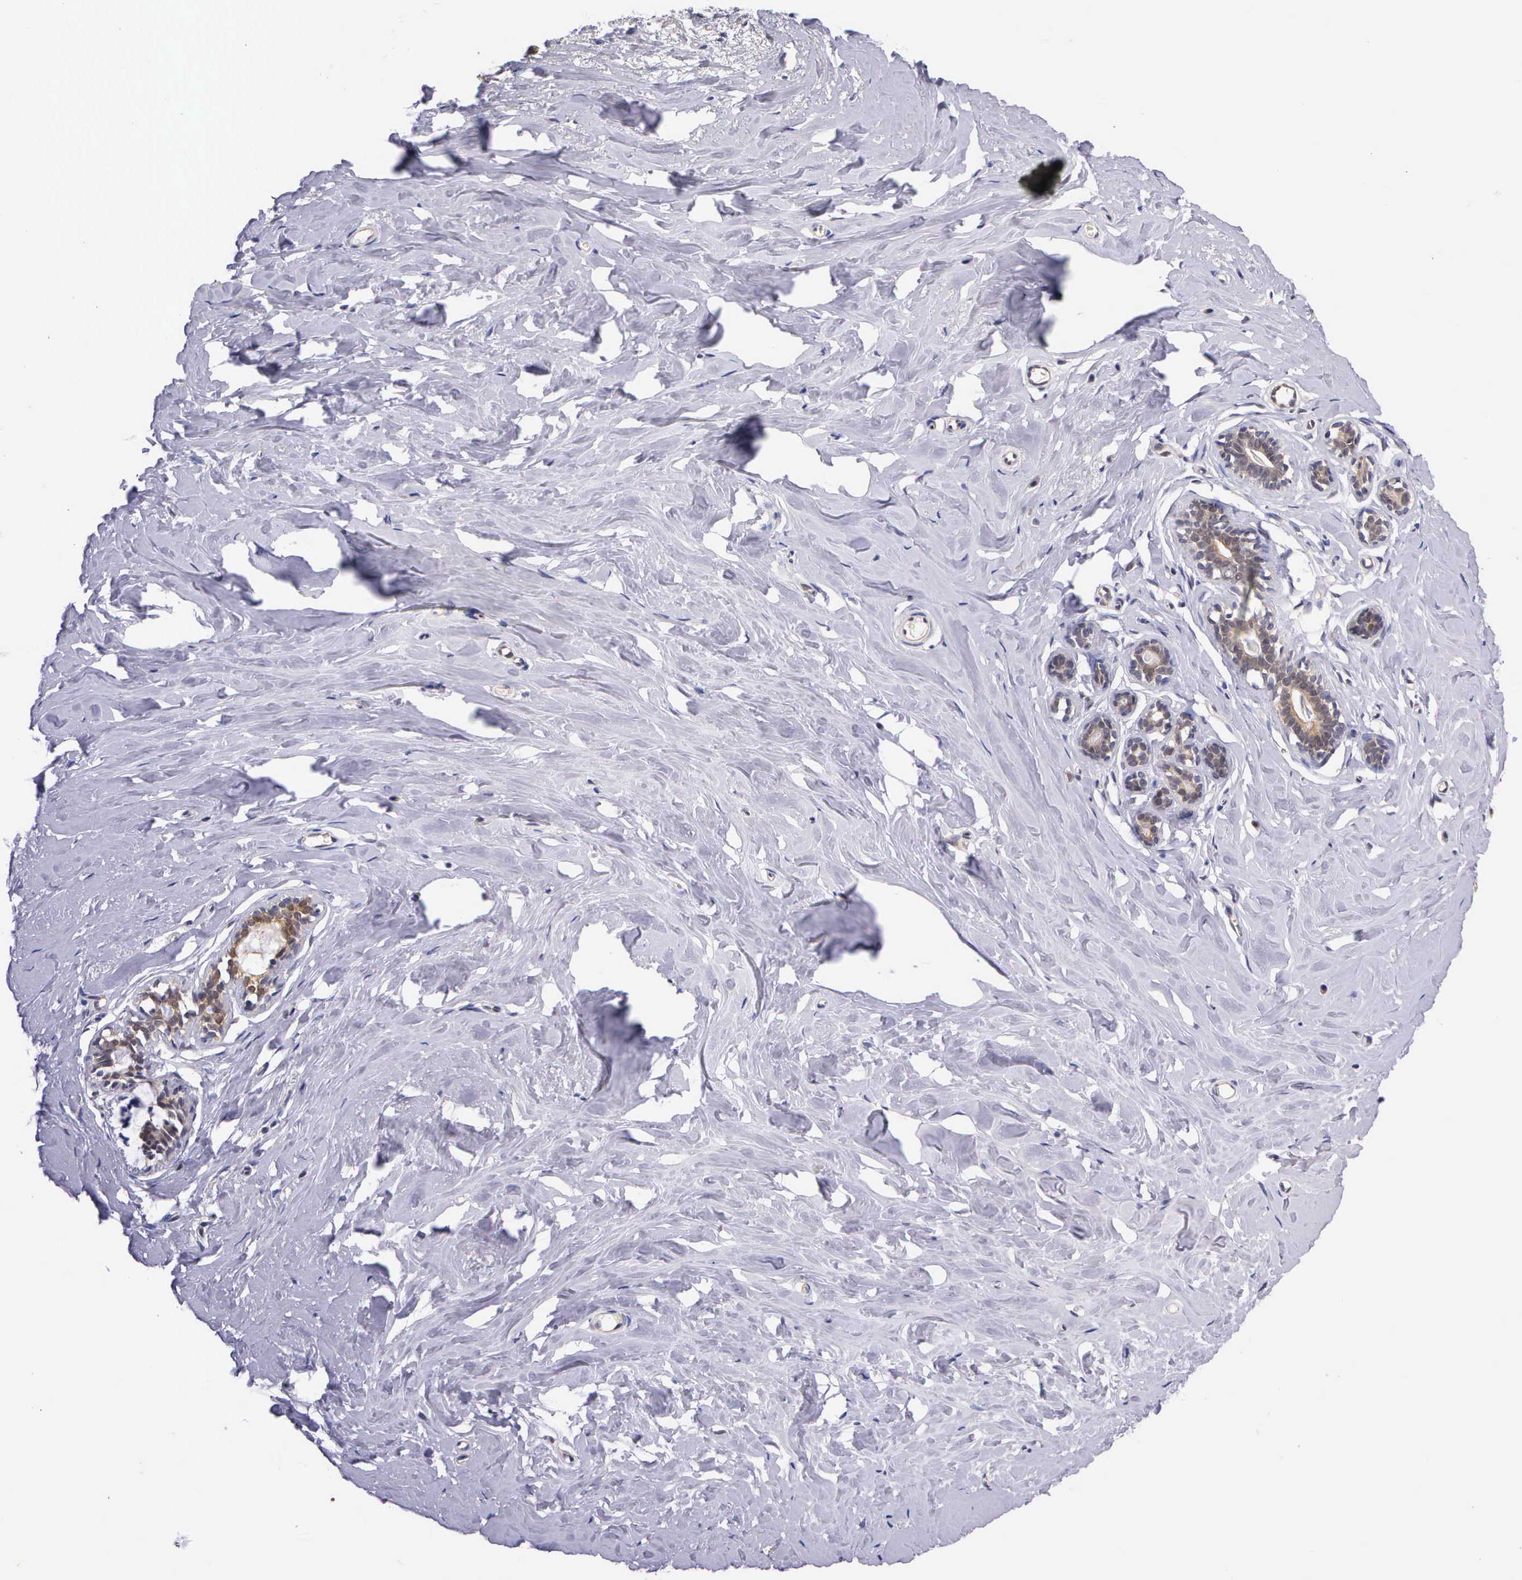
{"staining": {"intensity": "negative", "quantity": "none", "location": "none"}, "tissue": "breast", "cell_type": "Adipocytes", "image_type": "normal", "snomed": [{"axis": "morphology", "description": "Normal tissue, NOS"}, {"axis": "topography", "description": "Breast"}], "caption": "IHC of normal human breast exhibits no expression in adipocytes. The staining was performed using DAB (3,3'-diaminobenzidine) to visualize the protein expression in brown, while the nuclei were stained in blue with hematoxylin (Magnification: 20x).", "gene": "IGBP1P2", "patient": {"sex": "female", "age": 45}}